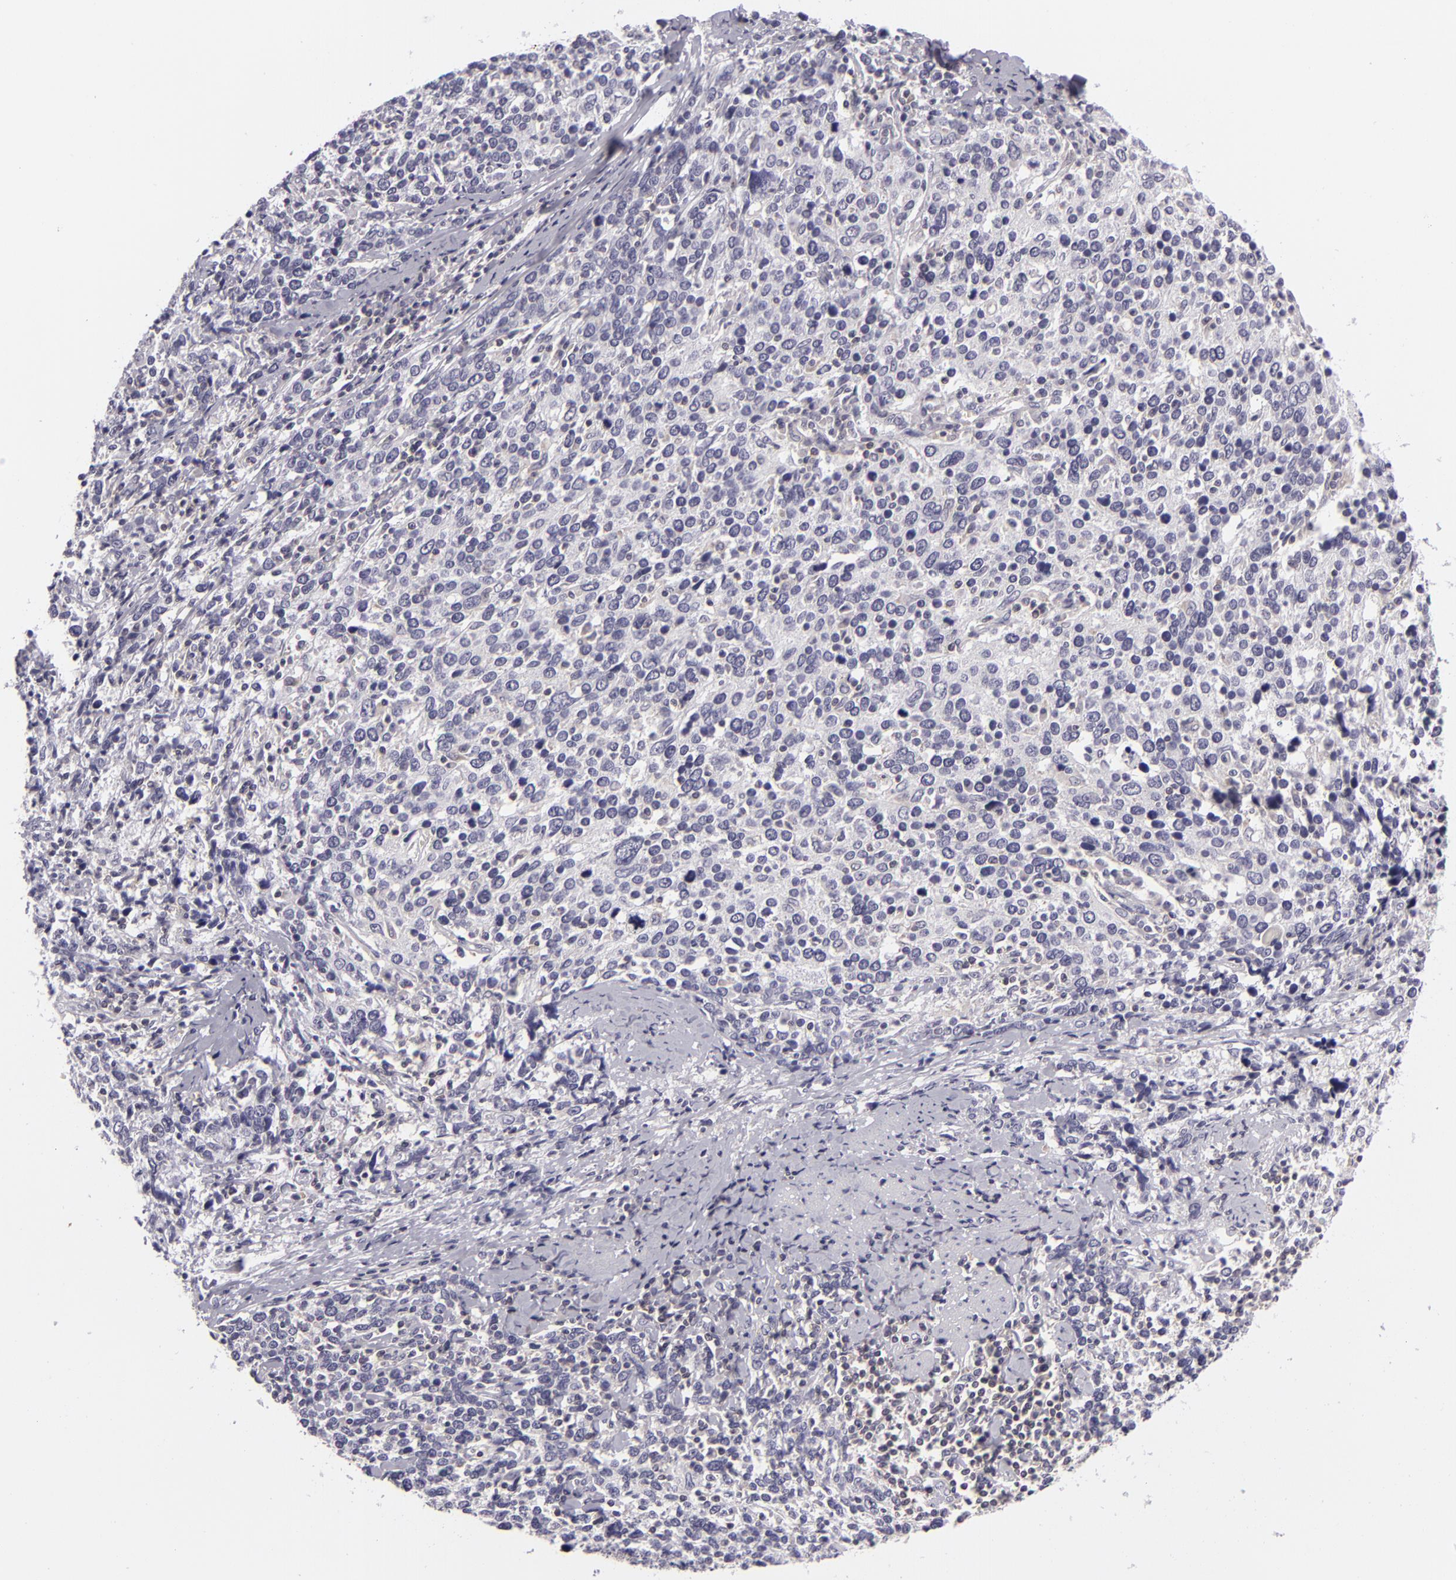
{"staining": {"intensity": "negative", "quantity": "none", "location": "none"}, "tissue": "cervical cancer", "cell_type": "Tumor cells", "image_type": "cancer", "snomed": [{"axis": "morphology", "description": "Squamous cell carcinoma, NOS"}, {"axis": "topography", "description": "Cervix"}], "caption": "The micrograph exhibits no staining of tumor cells in cervical cancer.", "gene": "KCNAB2", "patient": {"sex": "female", "age": 41}}